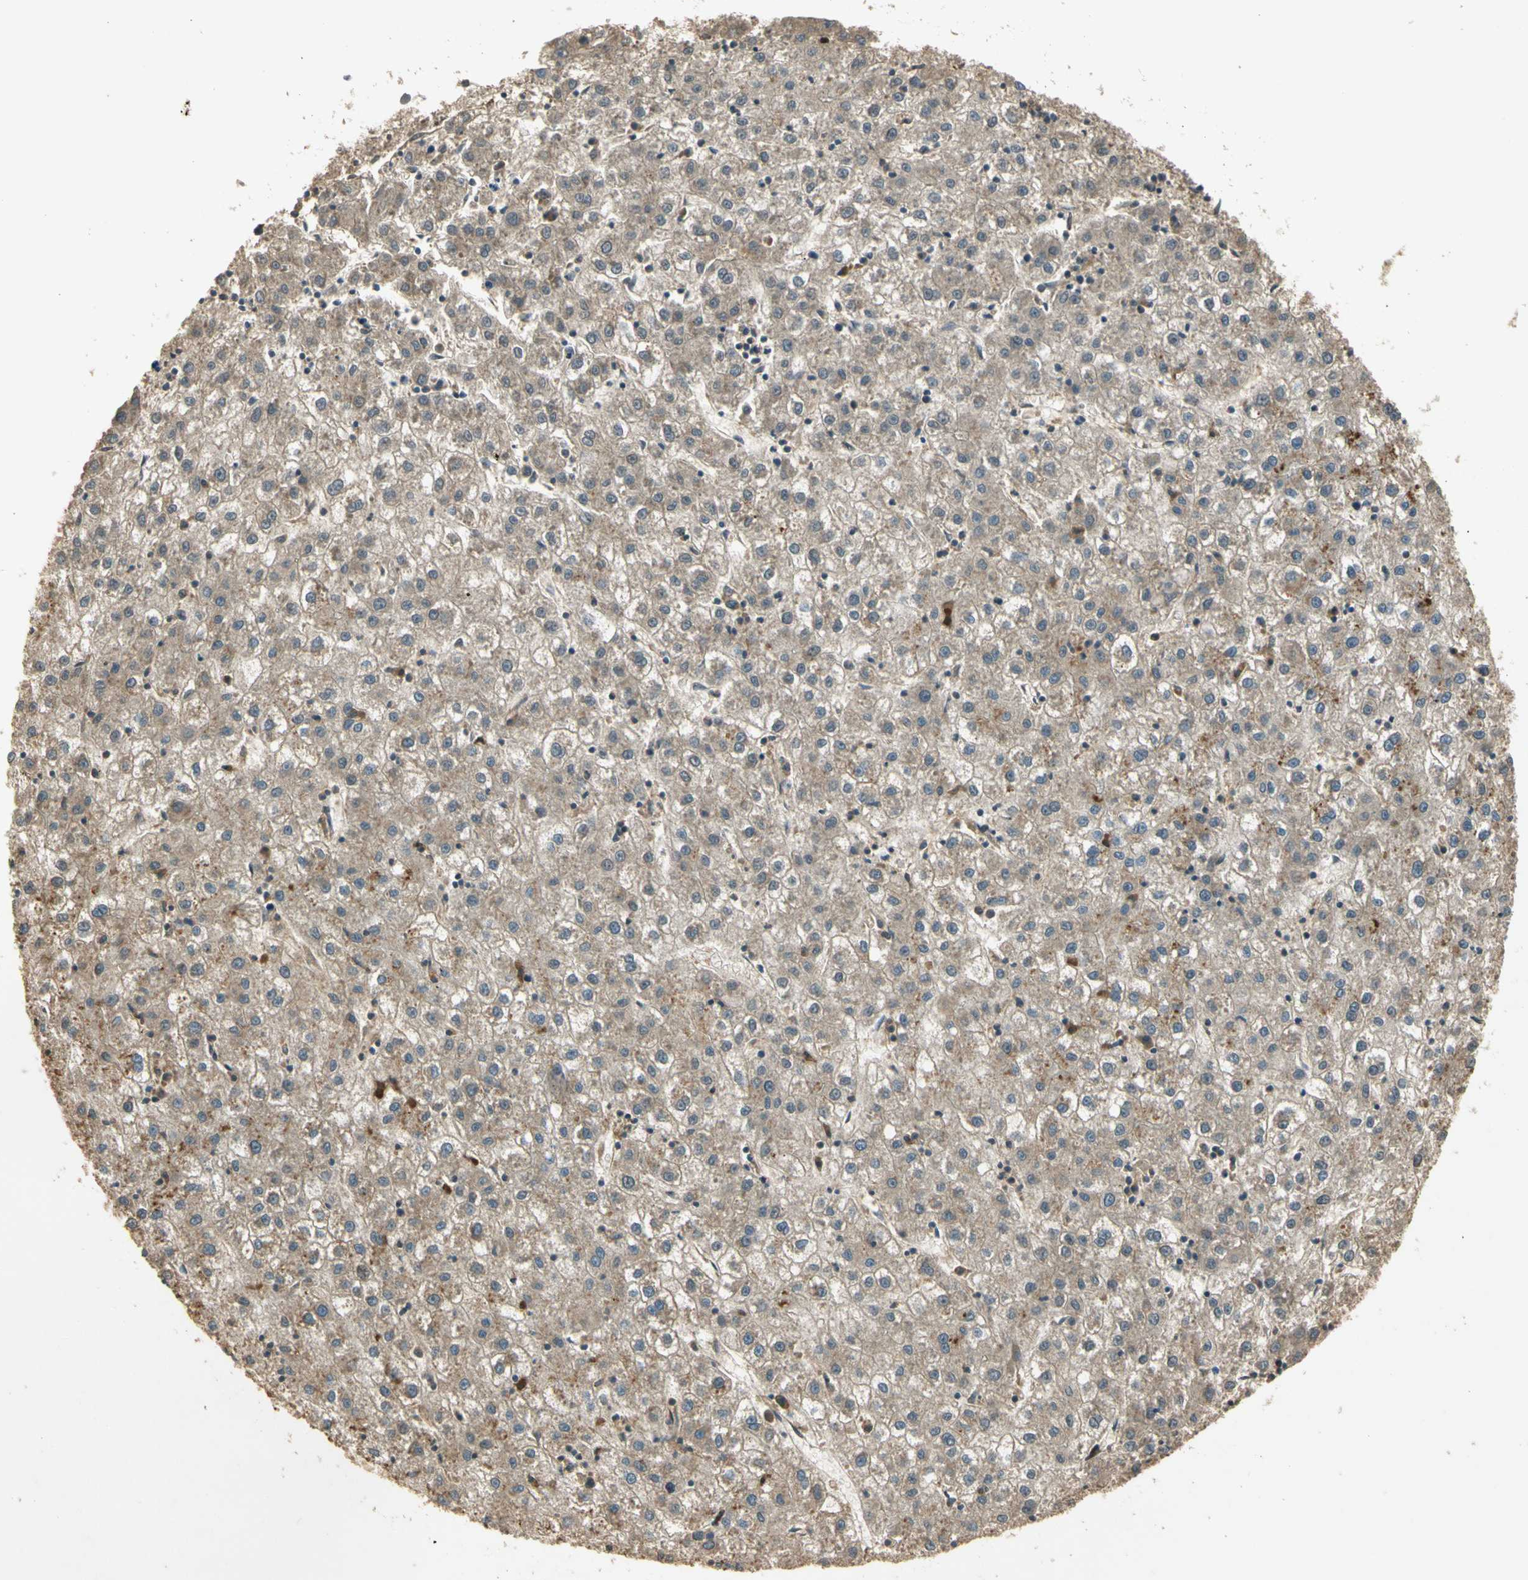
{"staining": {"intensity": "weak", "quantity": ">75%", "location": "cytoplasmic/membranous"}, "tissue": "liver cancer", "cell_type": "Tumor cells", "image_type": "cancer", "snomed": [{"axis": "morphology", "description": "Carcinoma, Hepatocellular, NOS"}, {"axis": "topography", "description": "Liver"}], "caption": "Immunohistochemistry staining of liver hepatocellular carcinoma, which shows low levels of weak cytoplasmic/membranous staining in approximately >75% of tumor cells indicating weak cytoplasmic/membranous protein positivity. The staining was performed using DAB (3,3'-diaminobenzidine) (brown) for protein detection and nuclei were counterstained in hematoxylin (blue).", "gene": "GMEB2", "patient": {"sex": "male", "age": 72}}